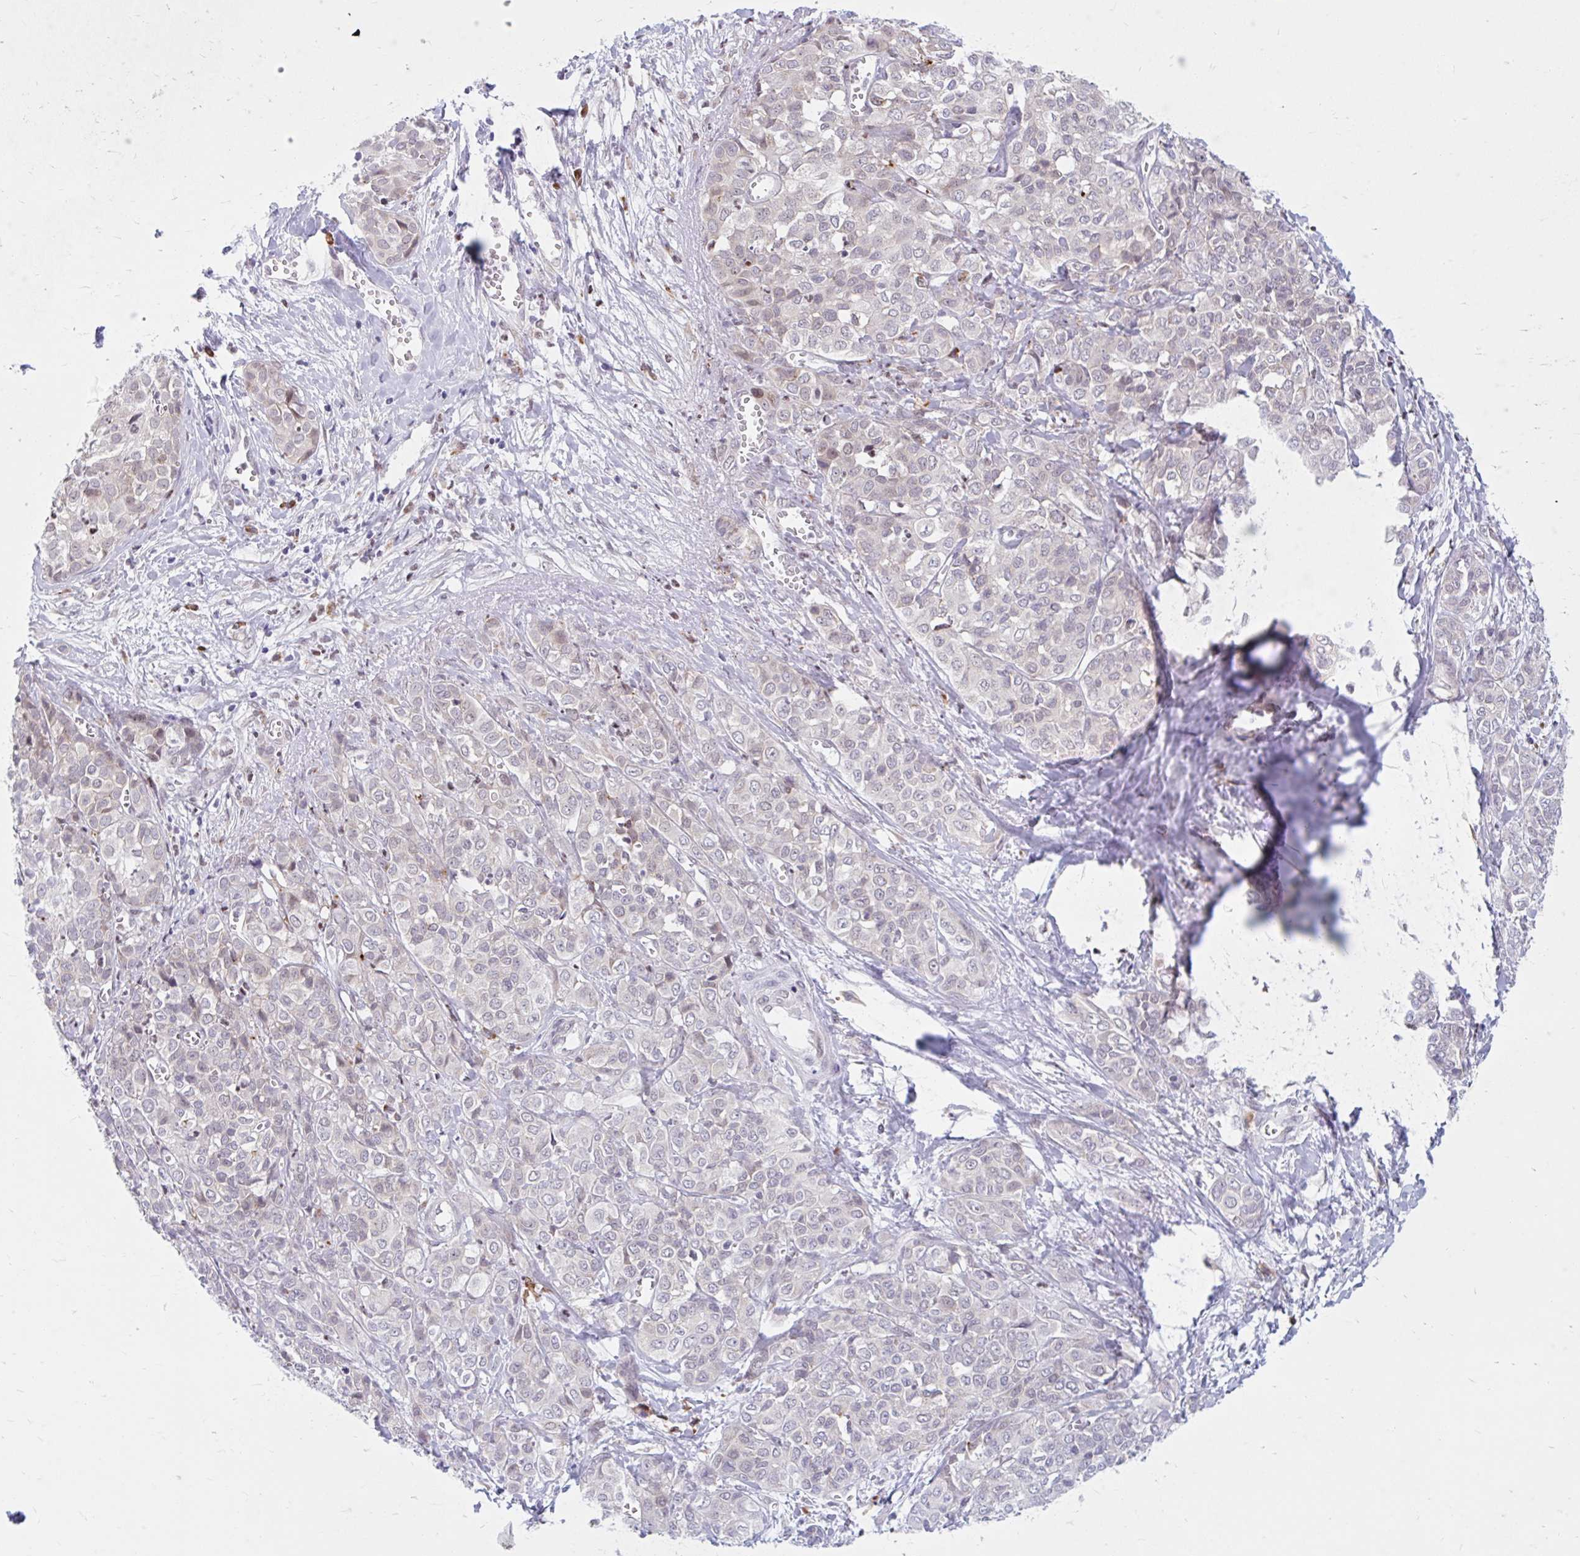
{"staining": {"intensity": "negative", "quantity": "none", "location": "none"}, "tissue": "liver cancer", "cell_type": "Tumor cells", "image_type": "cancer", "snomed": [{"axis": "morphology", "description": "Cholangiocarcinoma"}, {"axis": "topography", "description": "Liver"}], "caption": "IHC of human liver cancer displays no staining in tumor cells.", "gene": "SRSF10", "patient": {"sex": "female", "age": 77}}